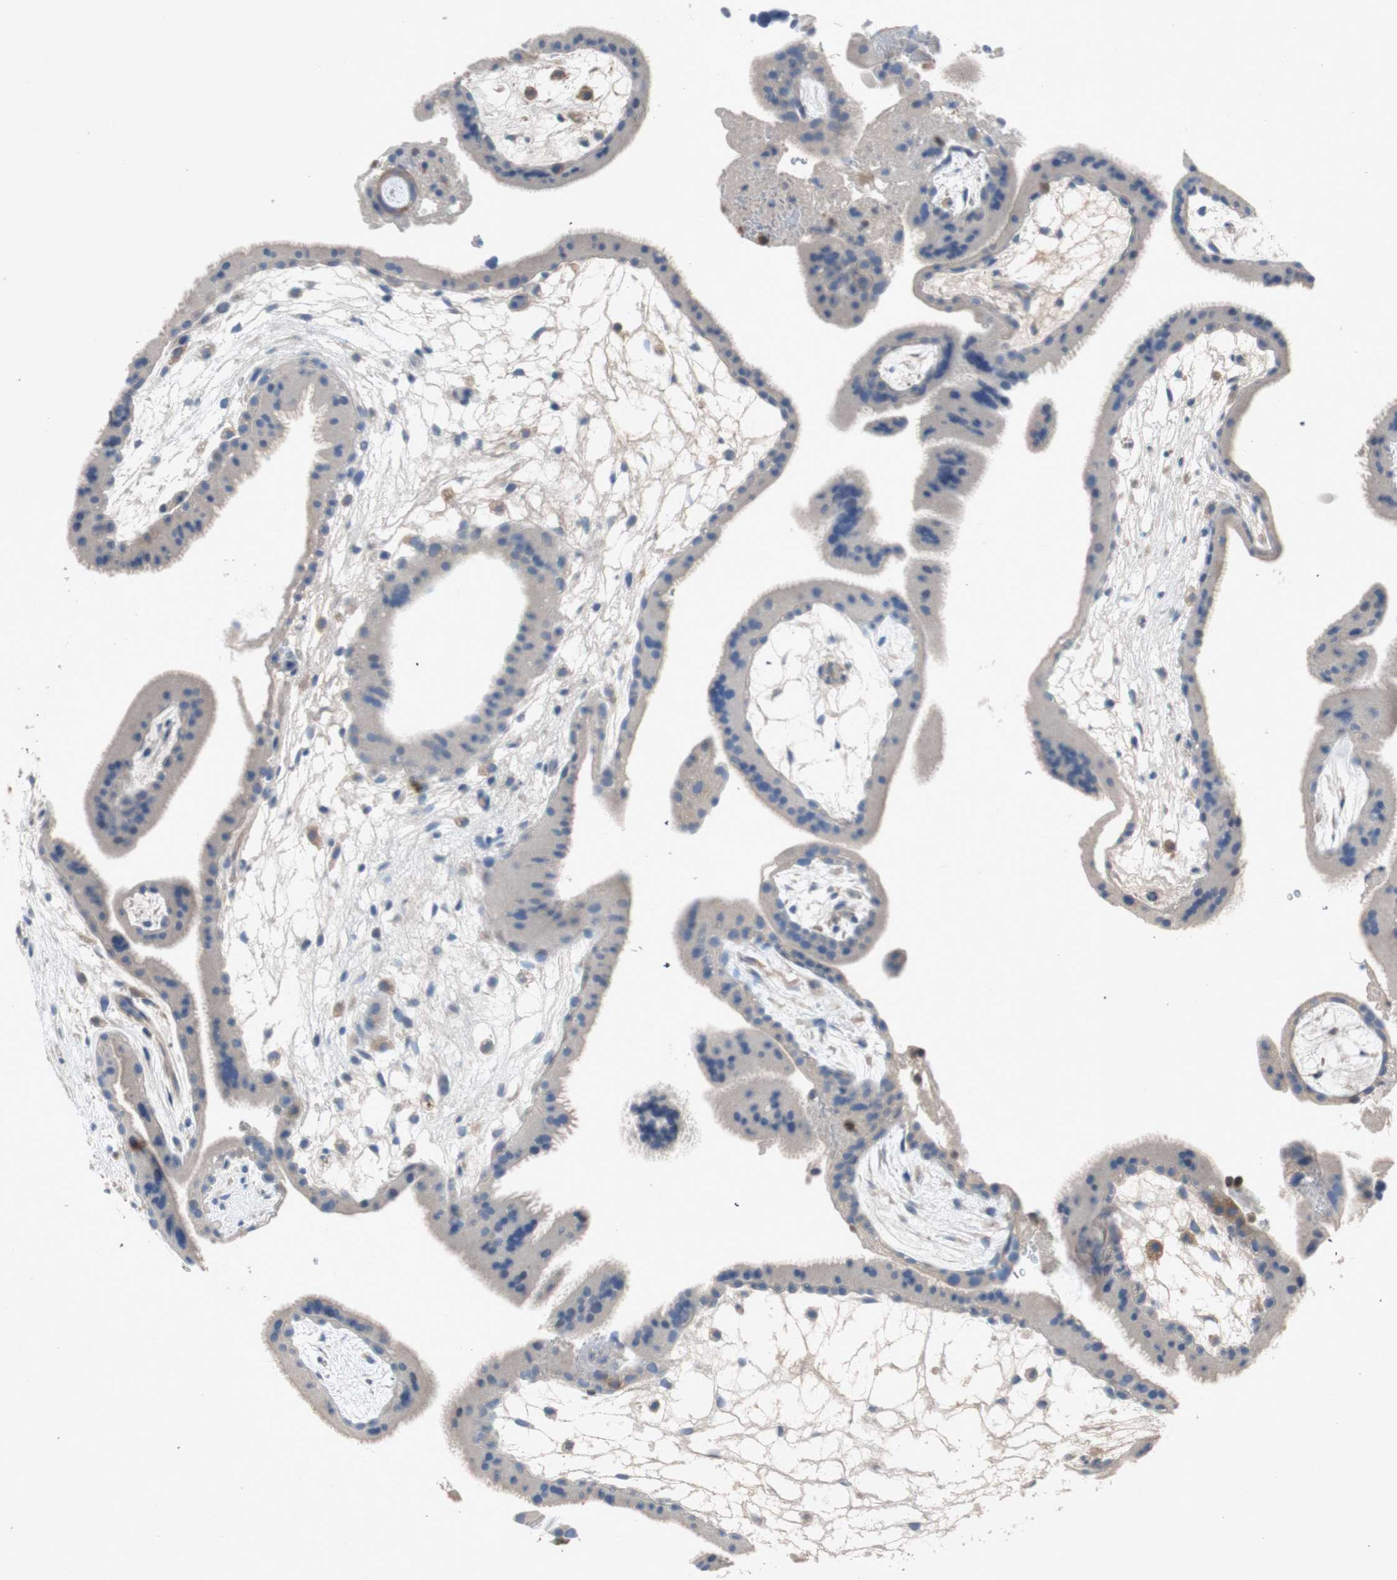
{"staining": {"intensity": "negative", "quantity": "none", "location": "none"}, "tissue": "placenta", "cell_type": "Decidual cells", "image_type": "normal", "snomed": [{"axis": "morphology", "description": "Normal tissue, NOS"}, {"axis": "topography", "description": "Placenta"}], "caption": "This is a histopathology image of immunohistochemistry (IHC) staining of unremarkable placenta, which shows no staining in decidual cells. (DAB (3,3'-diaminobenzidine) immunohistochemistry (IHC) with hematoxylin counter stain).", "gene": "RELB", "patient": {"sex": "female", "age": 19}}